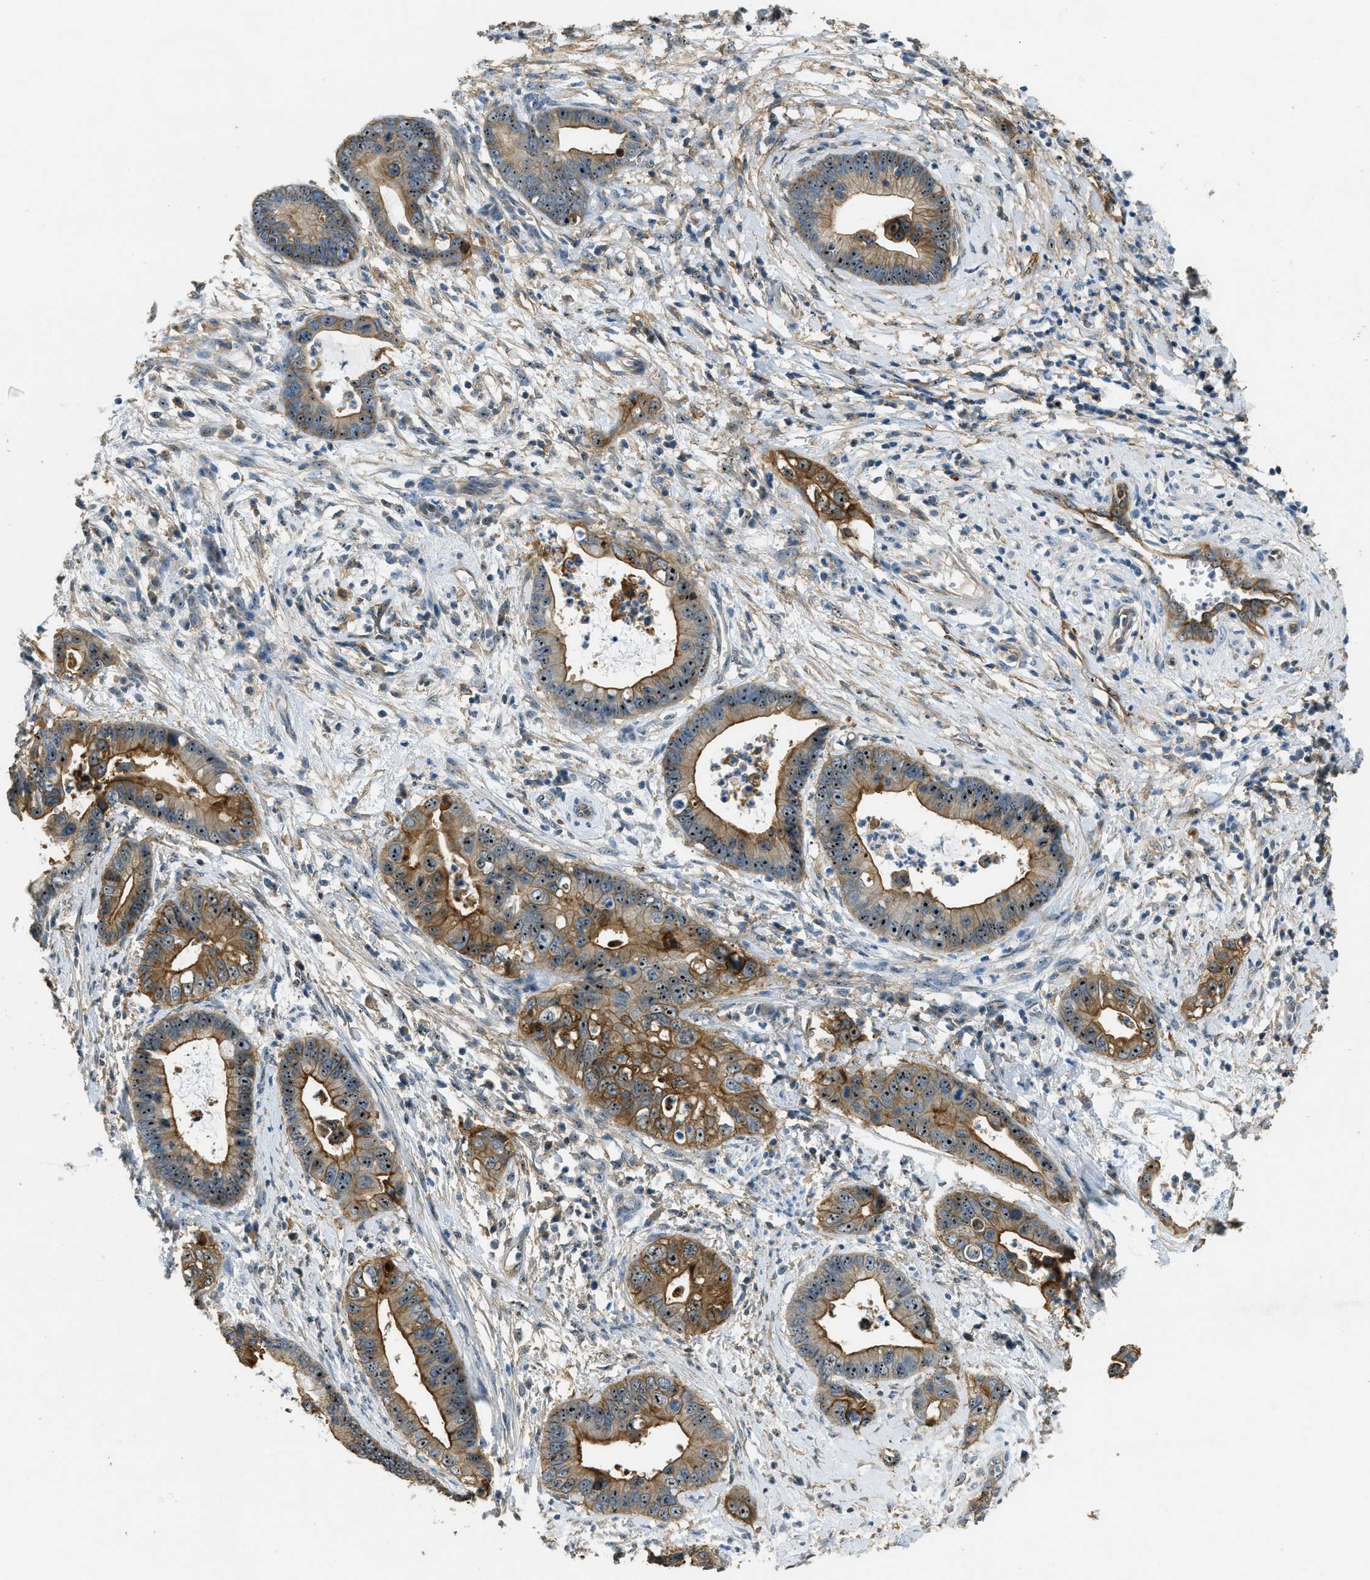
{"staining": {"intensity": "moderate", "quantity": ">75%", "location": "cytoplasmic/membranous,nuclear"}, "tissue": "cervical cancer", "cell_type": "Tumor cells", "image_type": "cancer", "snomed": [{"axis": "morphology", "description": "Adenocarcinoma, NOS"}, {"axis": "topography", "description": "Cervix"}], "caption": "Cervical cancer tissue reveals moderate cytoplasmic/membranous and nuclear expression in about >75% of tumor cells", "gene": "OSMR", "patient": {"sex": "female", "age": 44}}